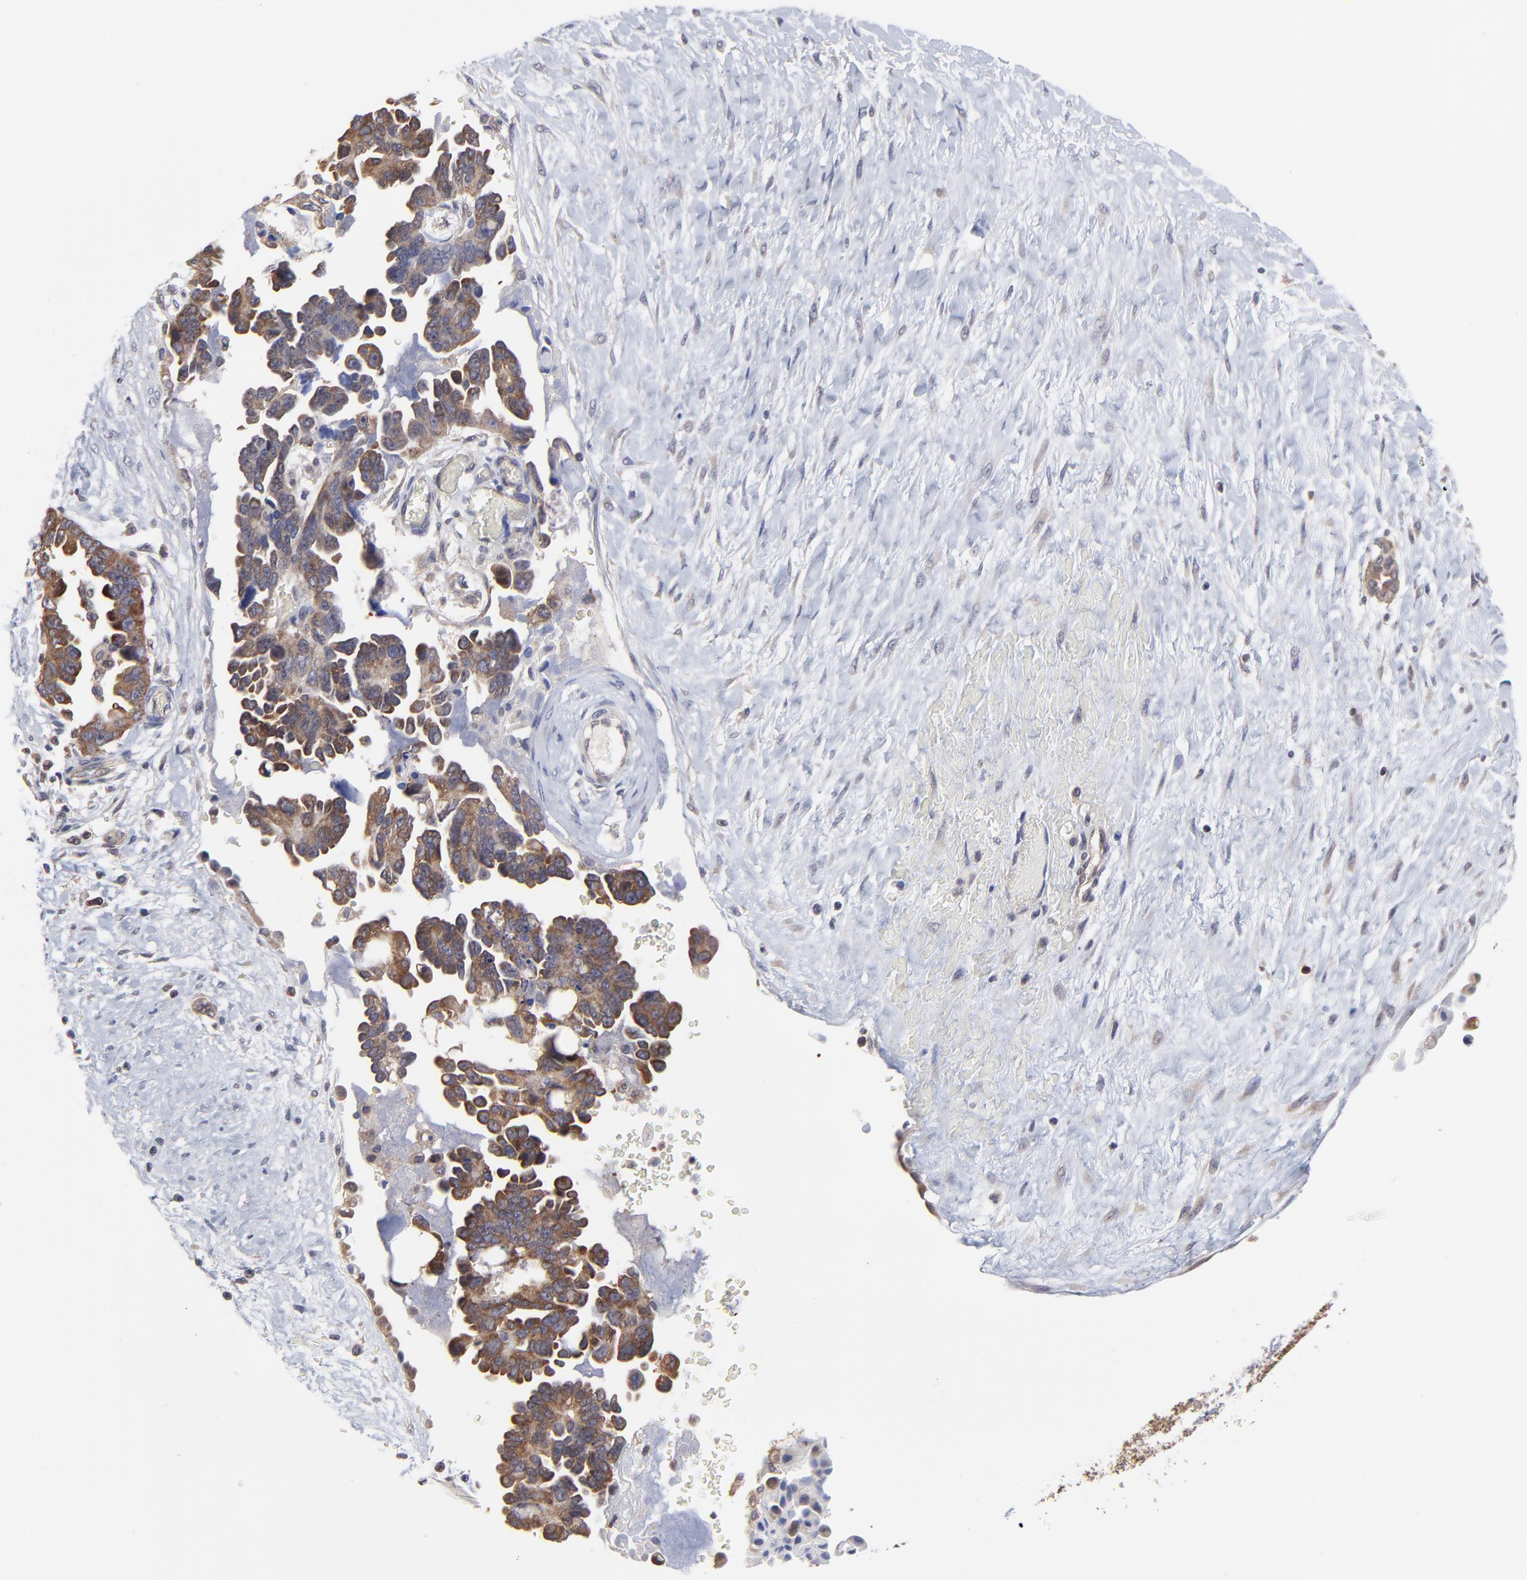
{"staining": {"intensity": "moderate", "quantity": ">75%", "location": "cytoplasmic/membranous"}, "tissue": "ovarian cancer", "cell_type": "Tumor cells", "image_type": "cancer", "snomed": [{"axis": "morphology", "description": "Cystadenocarcinoma, serous, NOS"}, {"axis": "topography", "description": "Ovary"}], "caption": "Immunohistochemical staining of serous cystadenocarcinoma (ovarian) reveals moderate cytoplasmic/membranous protein staining in about >75% of tumor cells.", "gene": "GART", "patient": {"sex": "female", "age": 63}}